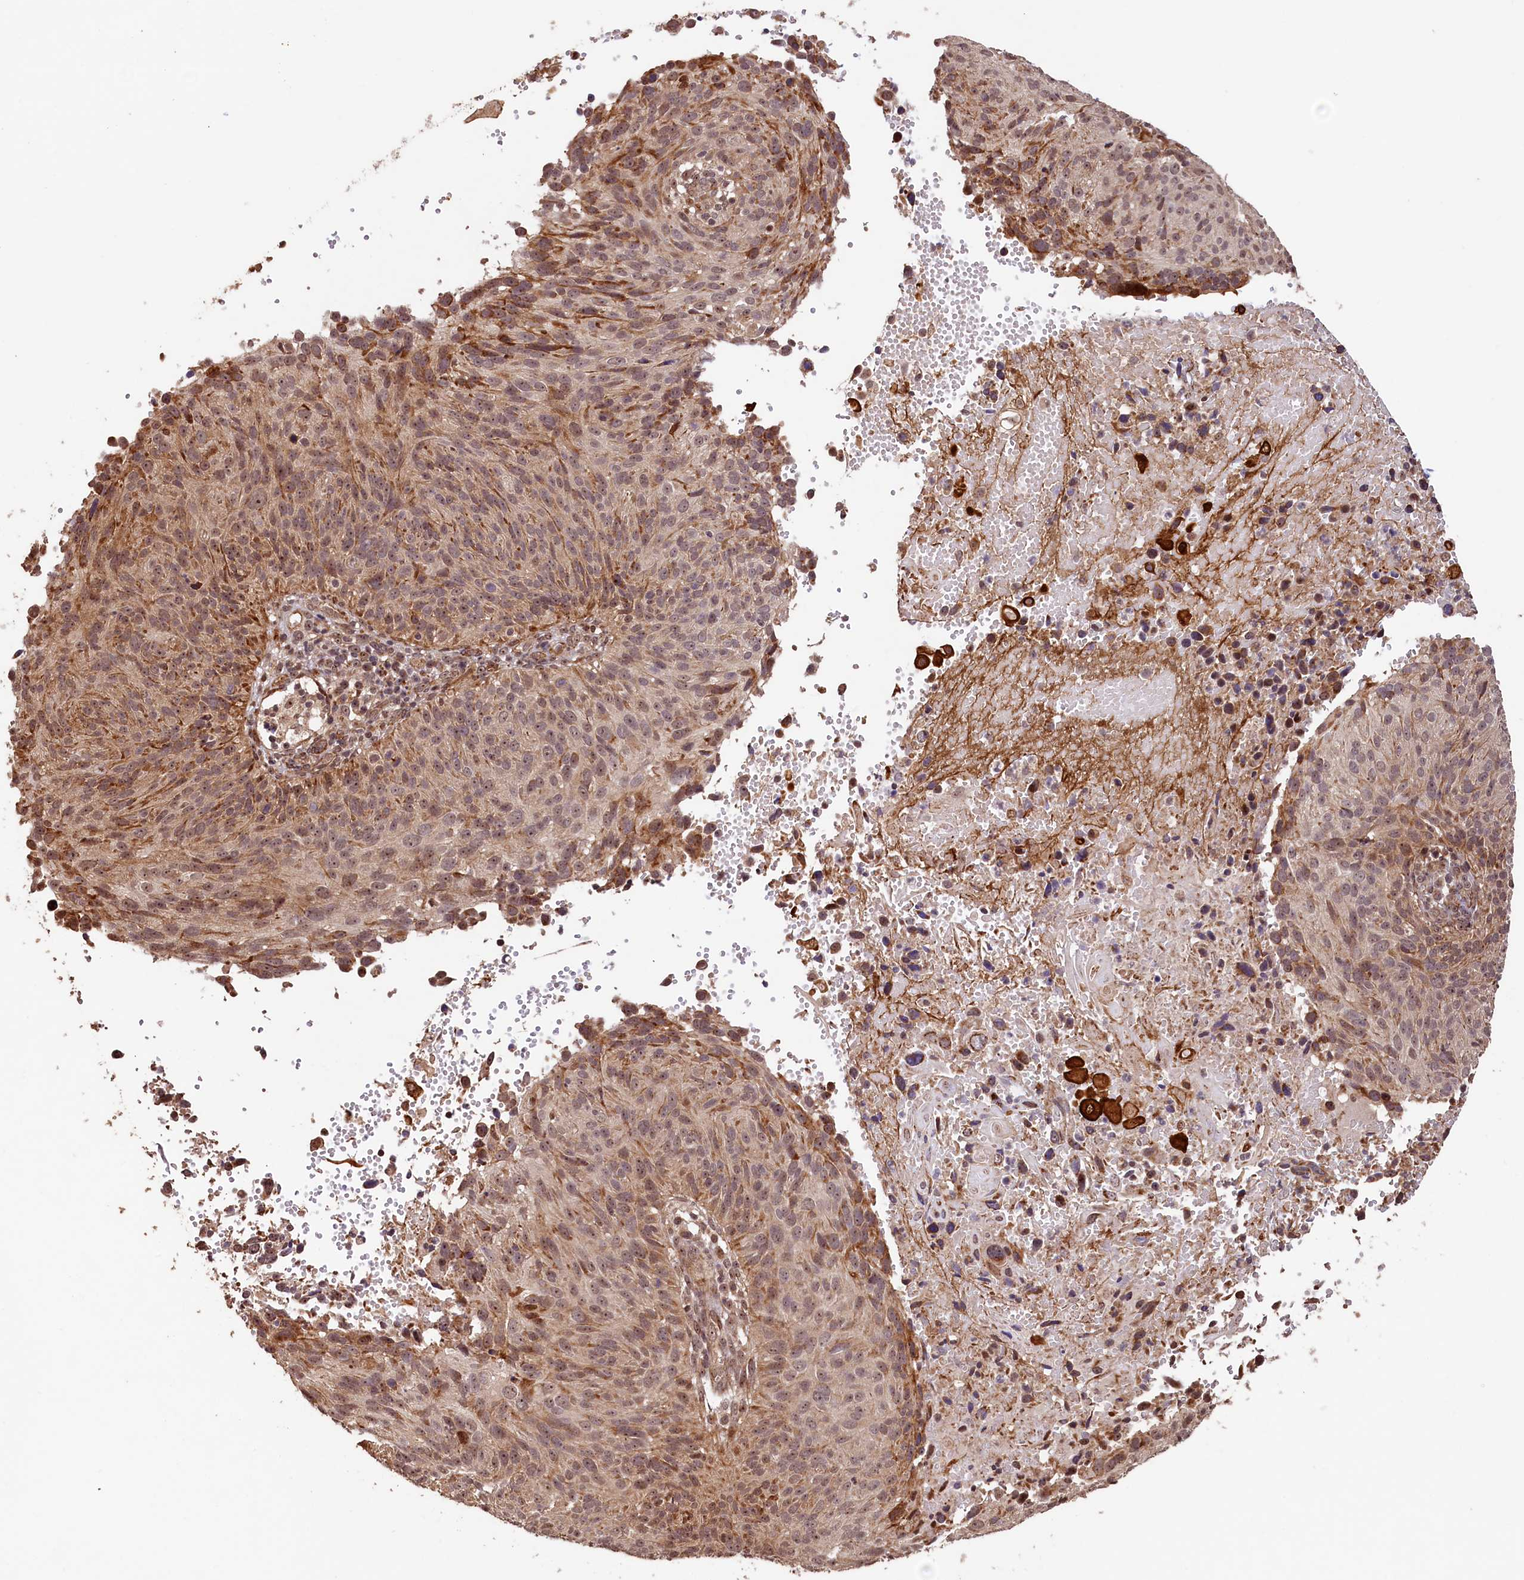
{"staining": {"intensity": "moderate", "quantity": ">75%", "location": "cytoplasmic/membranous,nuclear"}, "tissue": "cervical cancer", "cell_type": "Tumor cells", "image_type": "cancer", "snomed": [{"axis": "morphology", "description": "Squamous cell carcinoma, NOS"}, {"axis": "topography", "description": "Cervix"}], "caption": "Immunohistochemistry photomicrograph of neoplastic tissue: cervical cancer stained using IHC reveals medium levels of moderate protein expression localized specifically in the cytoplasmic/membranous and nuclear of tumor cells, appearing as a cytoplasmic/membranous and nuclear brown color.", "gene": "SHPRH", "patient": {"sex": "female", "age": 74}}